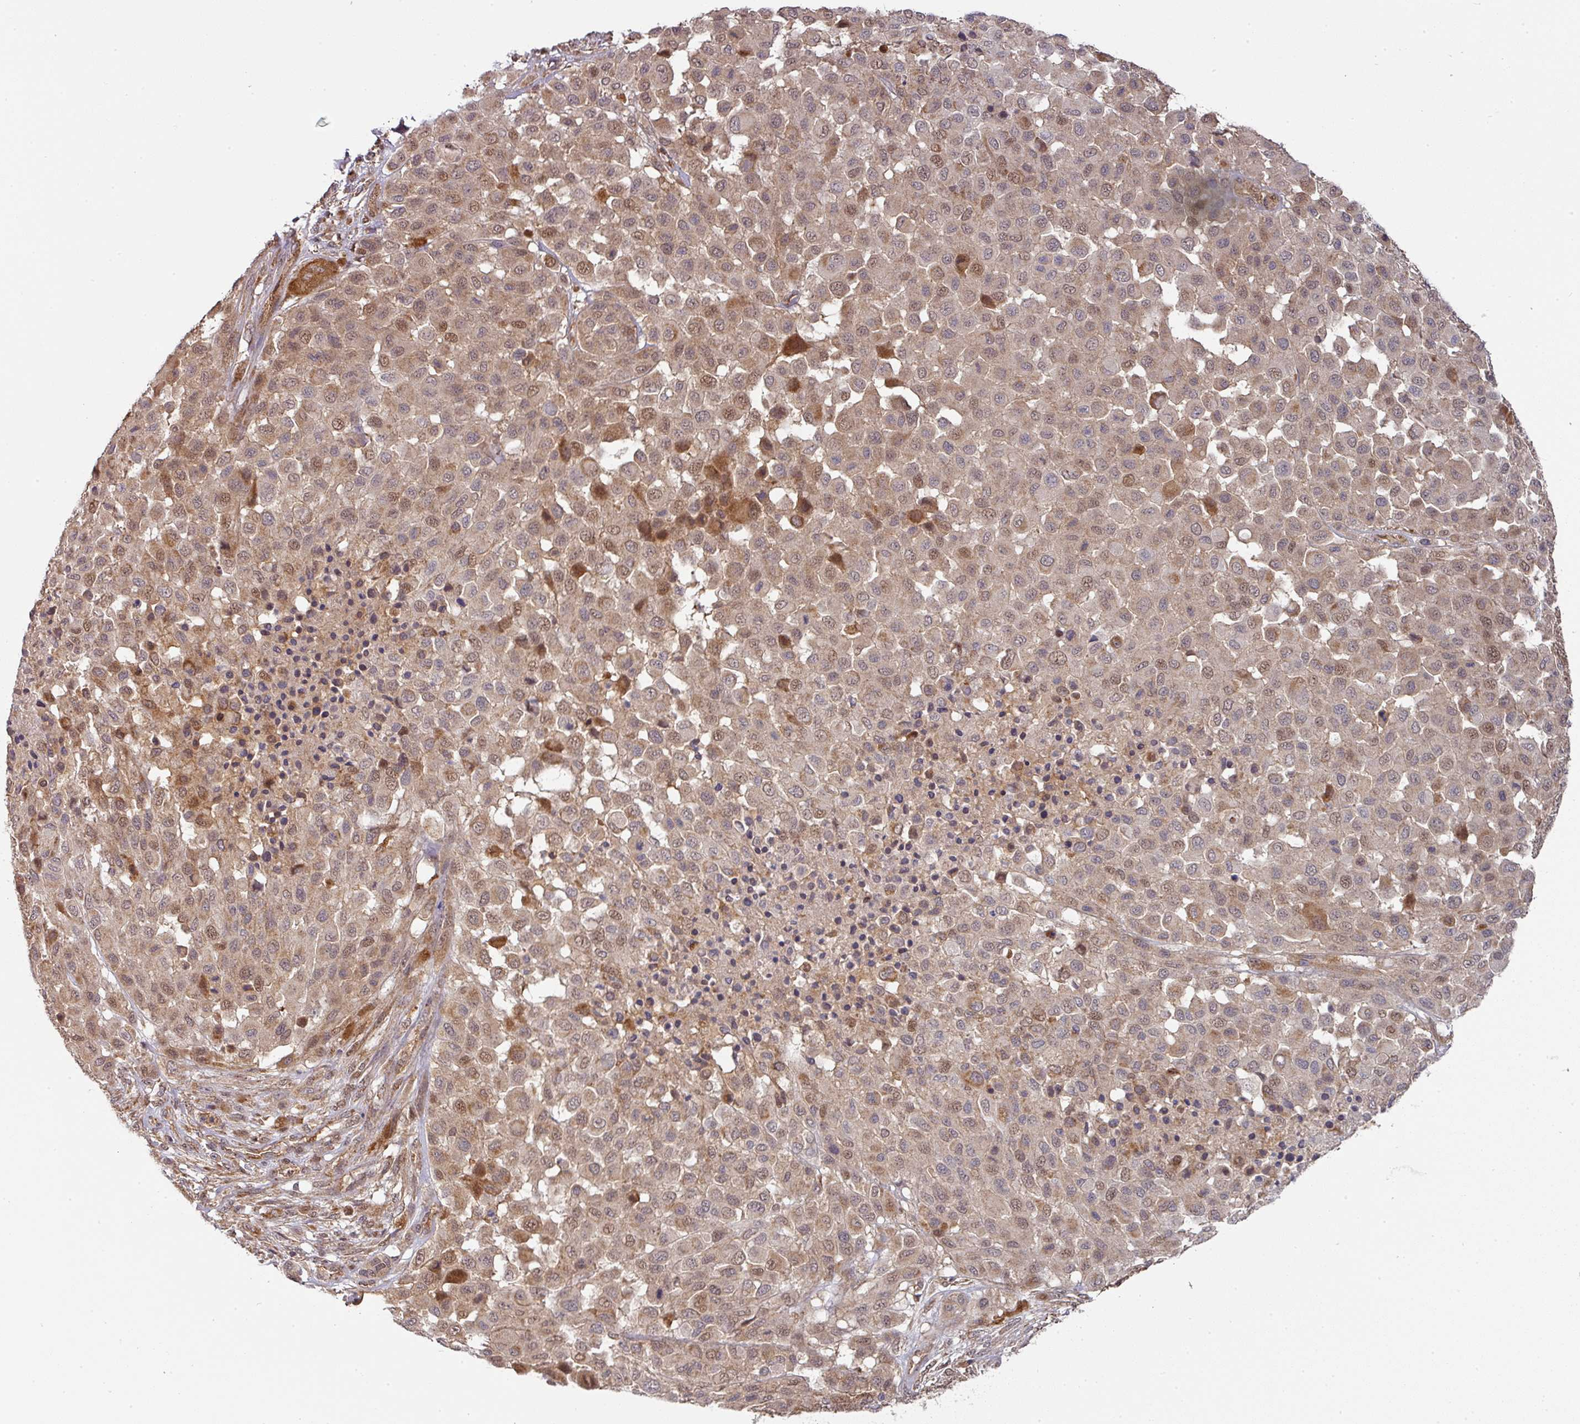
{"staining": {"intensity": "moderate", "quantity": "25%-75%", "location": "cytoplasmic/membranous,nuclear"}, "tissue": "melanoma", "cell_type": "Tumor cells", "image_type": "cancer", "snomed": [{"axis": "morphology", "description": "Malignant melanoma, Metastatic site"}, {"axis": "topography", "description": "Skin"}], "caption": "The immunohistochemical stain shows moderate cytoplasmic/membranous and nuclear expression in tumor cells of melanoma tissue. (IHC, brightfield microscopy, high magnification).", "gene": "STK35", "patient": {"sex": "female", "age": 81}}